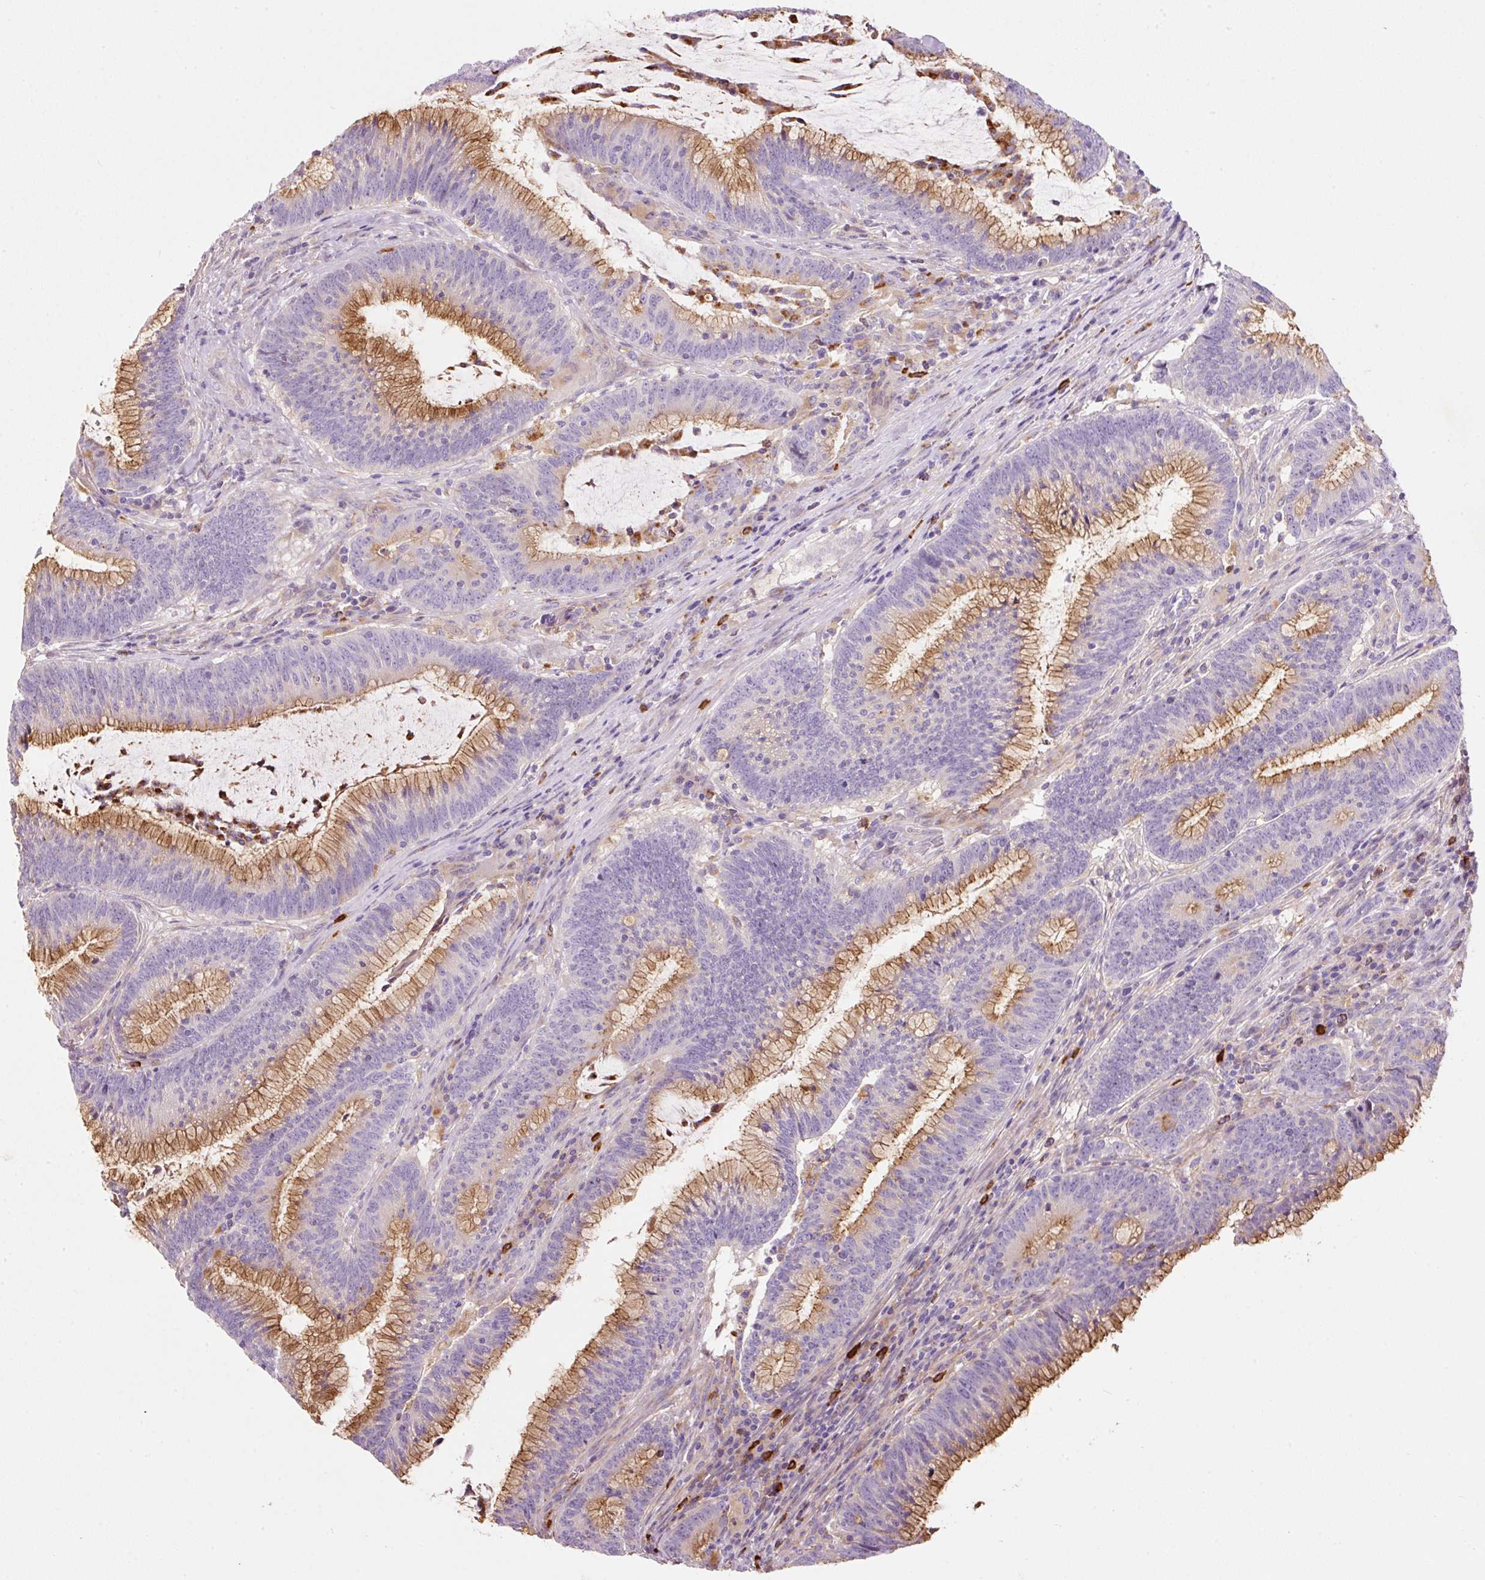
{"staining": {"intensity": "moderate", "quantity": "25%-75%", "location": "cytoplasmic/membranous"}, "tissue": "colorectal cancer", "cell_type": "Tumor cells", "image_type": "cancer", "snomed": [{"axis": "morphology", "description": "Adenocarcinoma, NOS"}, {"axis": "topography", "description": "Rectum"}], "caption": "The micrograph exhibits staining of adenocarcinoma (colorectal), revealing moderate cytoplasmic/membranous protein staining (brown color) within tumor cells.", "gene": "TMC8", "patient": {"sex": "female", "age": 77}}